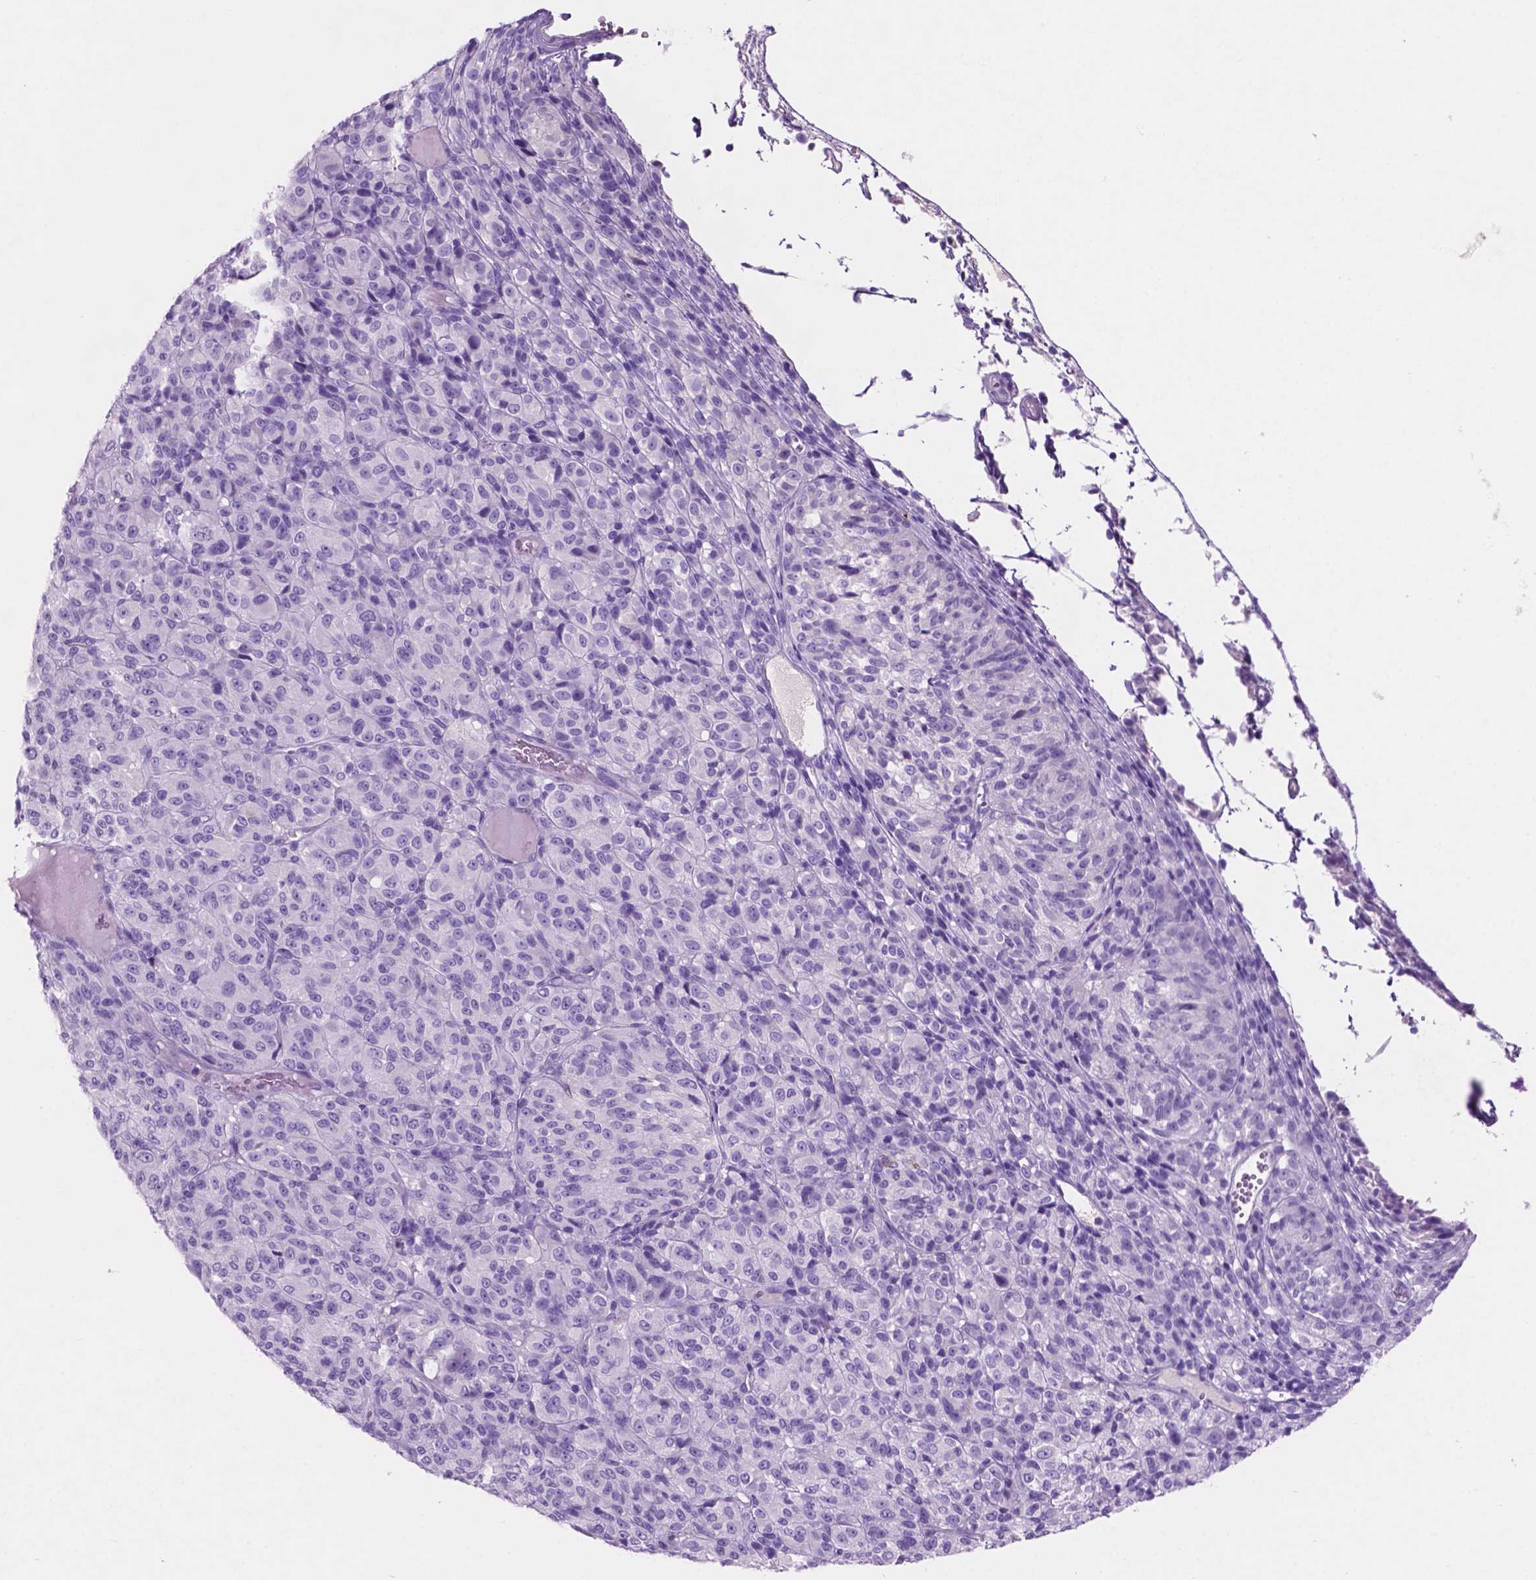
{"staining": {"intensity": "negative", "quantity": "none", "location": "none"}, "tissue": "melanoma", "cell_type": "Tumor cells", "image_type": "cancer", "snomed": [{"axis": "morphology", "description": "Malignant melanoma, Metastatic site"}, {"axis": "topography", "description": "Brain"}], "caption": "This is an immunohistochemistry micrograph of human malignant melanoma (metastatic site). There is no positivity in tumor cells.", "gene": "POU4F1", "patient": {"sex": "female", "age": 56}}